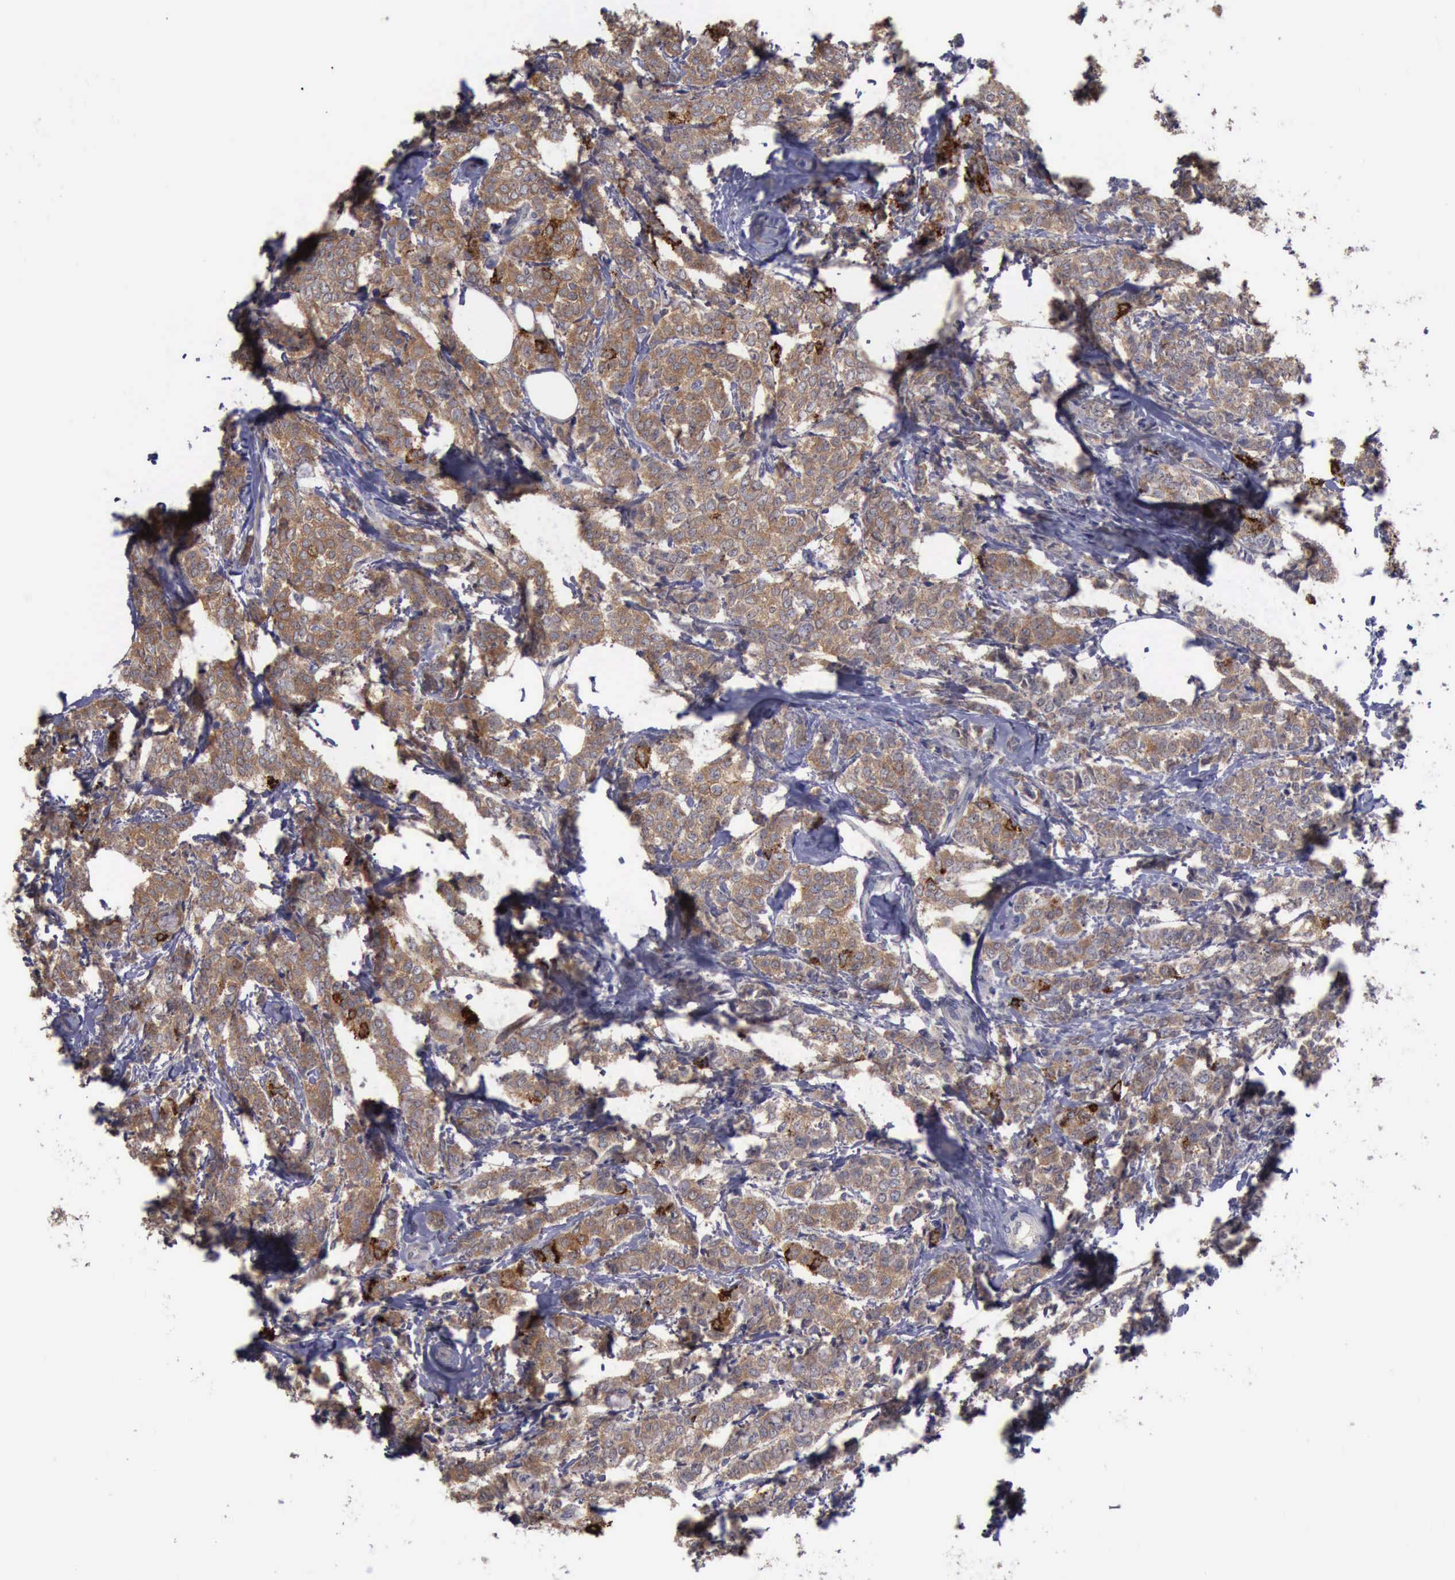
{"staining": {"intensity": "weak", "quantity": ">75%", "location": "cytoplasmic/membranous"}, "tissue": "breast cancer", "cell_type": "Tumor cells", "image_type": "cancer", "snomed": [{"axis": "morphology", "description": "Lobular carcinoma"}, {"axis": "topography", "description": "Breast"}], "caption": "Protein analysis of breast cancer tissue displays weak cytoplasmic/membranous expression in approximately >75% of tumor cells.", "gene": "PHKA1", "patient": {"sex": "female", "age": 60}}